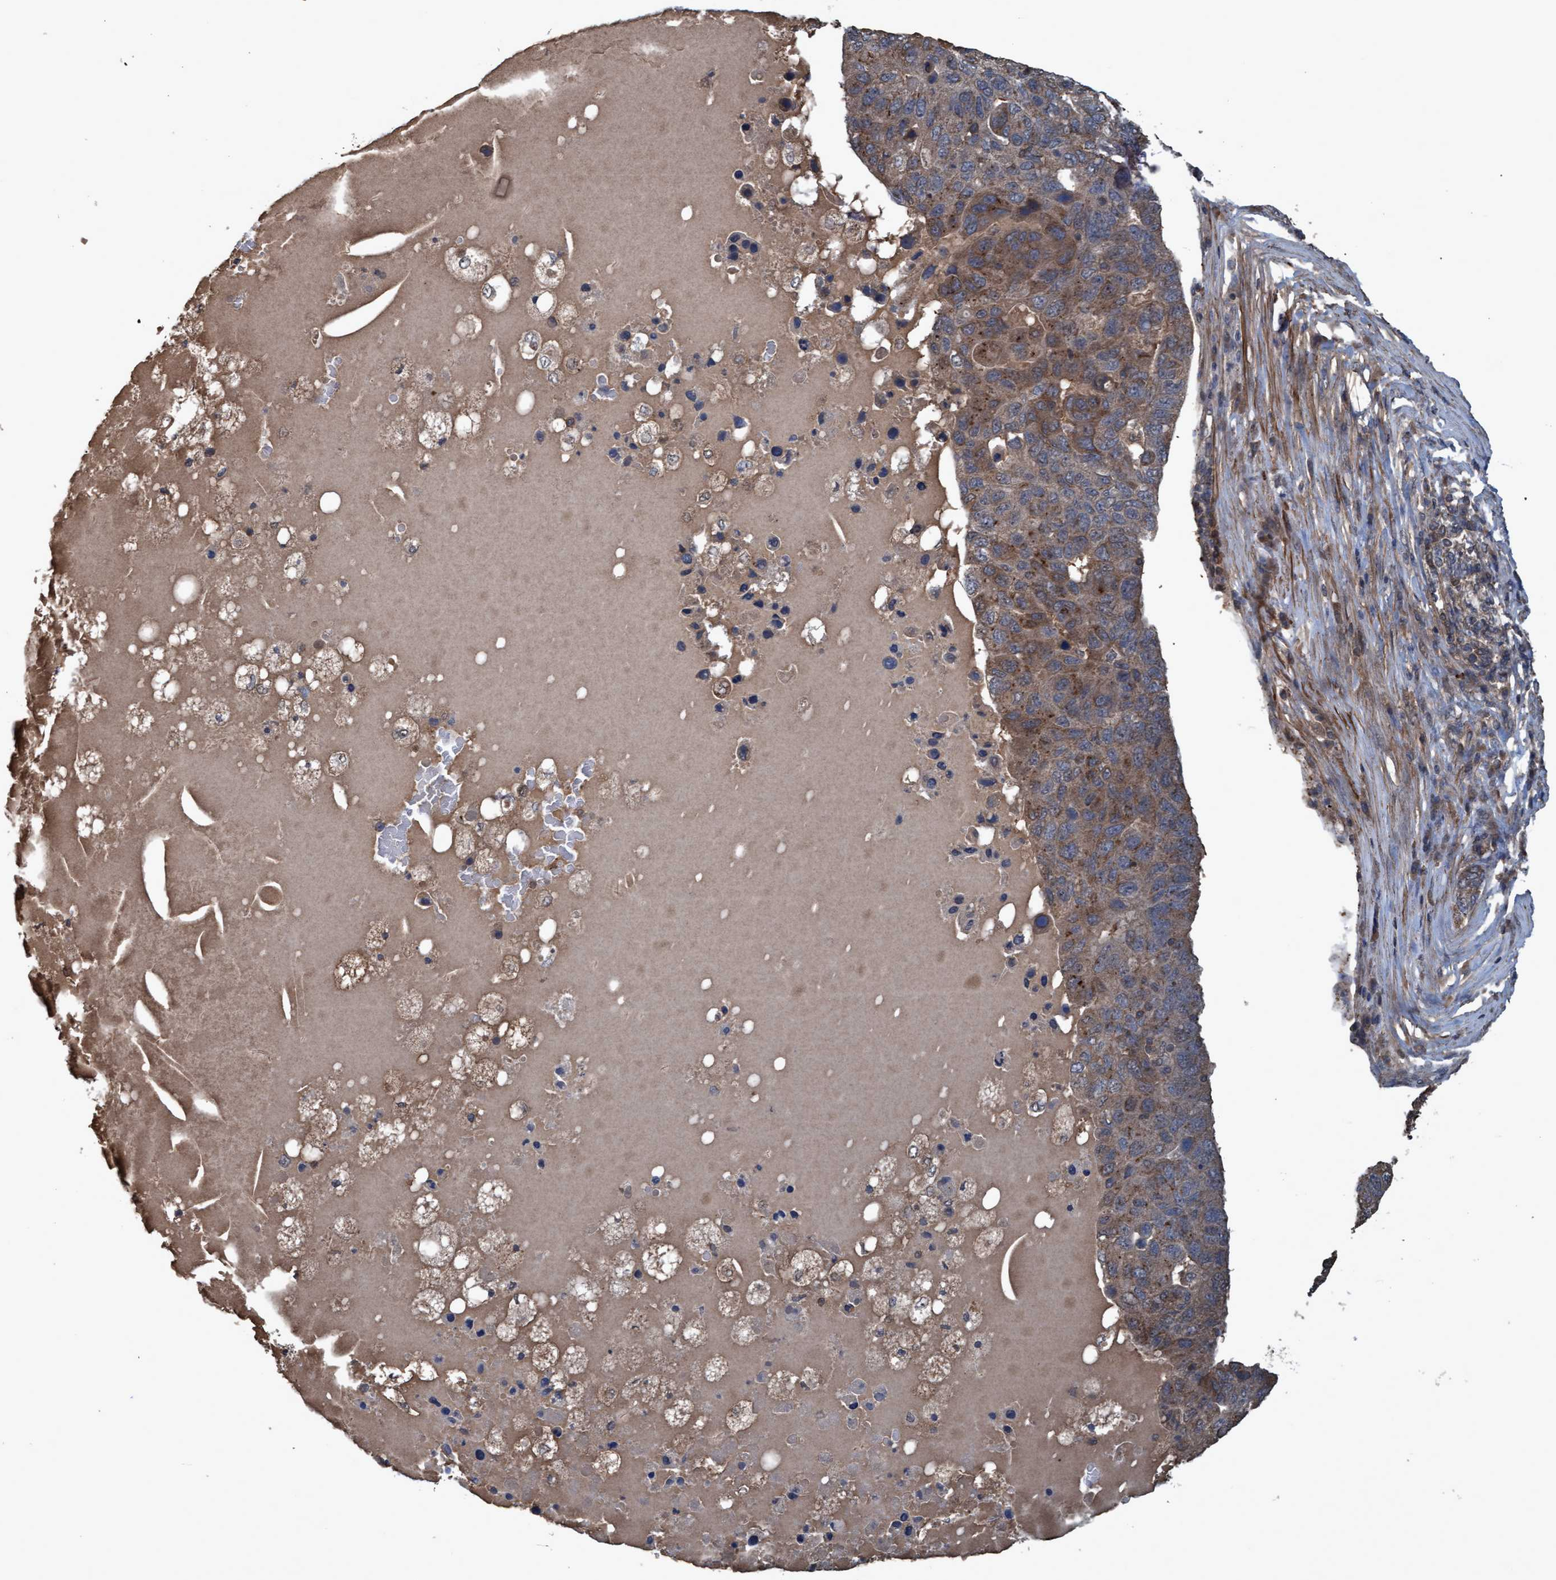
{"staining": {"intensity": "moderate", "quantity": "25%-75%", "location": "cytoplasmic/membranous"}, "tissue": "pancreatic cancer", "cell_type": "Tumor cells", "image_type": "cancer", "snomed": [{"axis": "morphology", "description": "Adenocarcinoma, NOS"}, {"axis": "topography", "description": "Pancreas"}], "caption": "Protein analysis of adenocarcinoma (pancreatic) tissue displays moderate cytoplasmic/membranous expression in approximately 25%-75% of tumor cells.", "gene": "GGT6", "patient": {"sex": "female", "age": 61}}